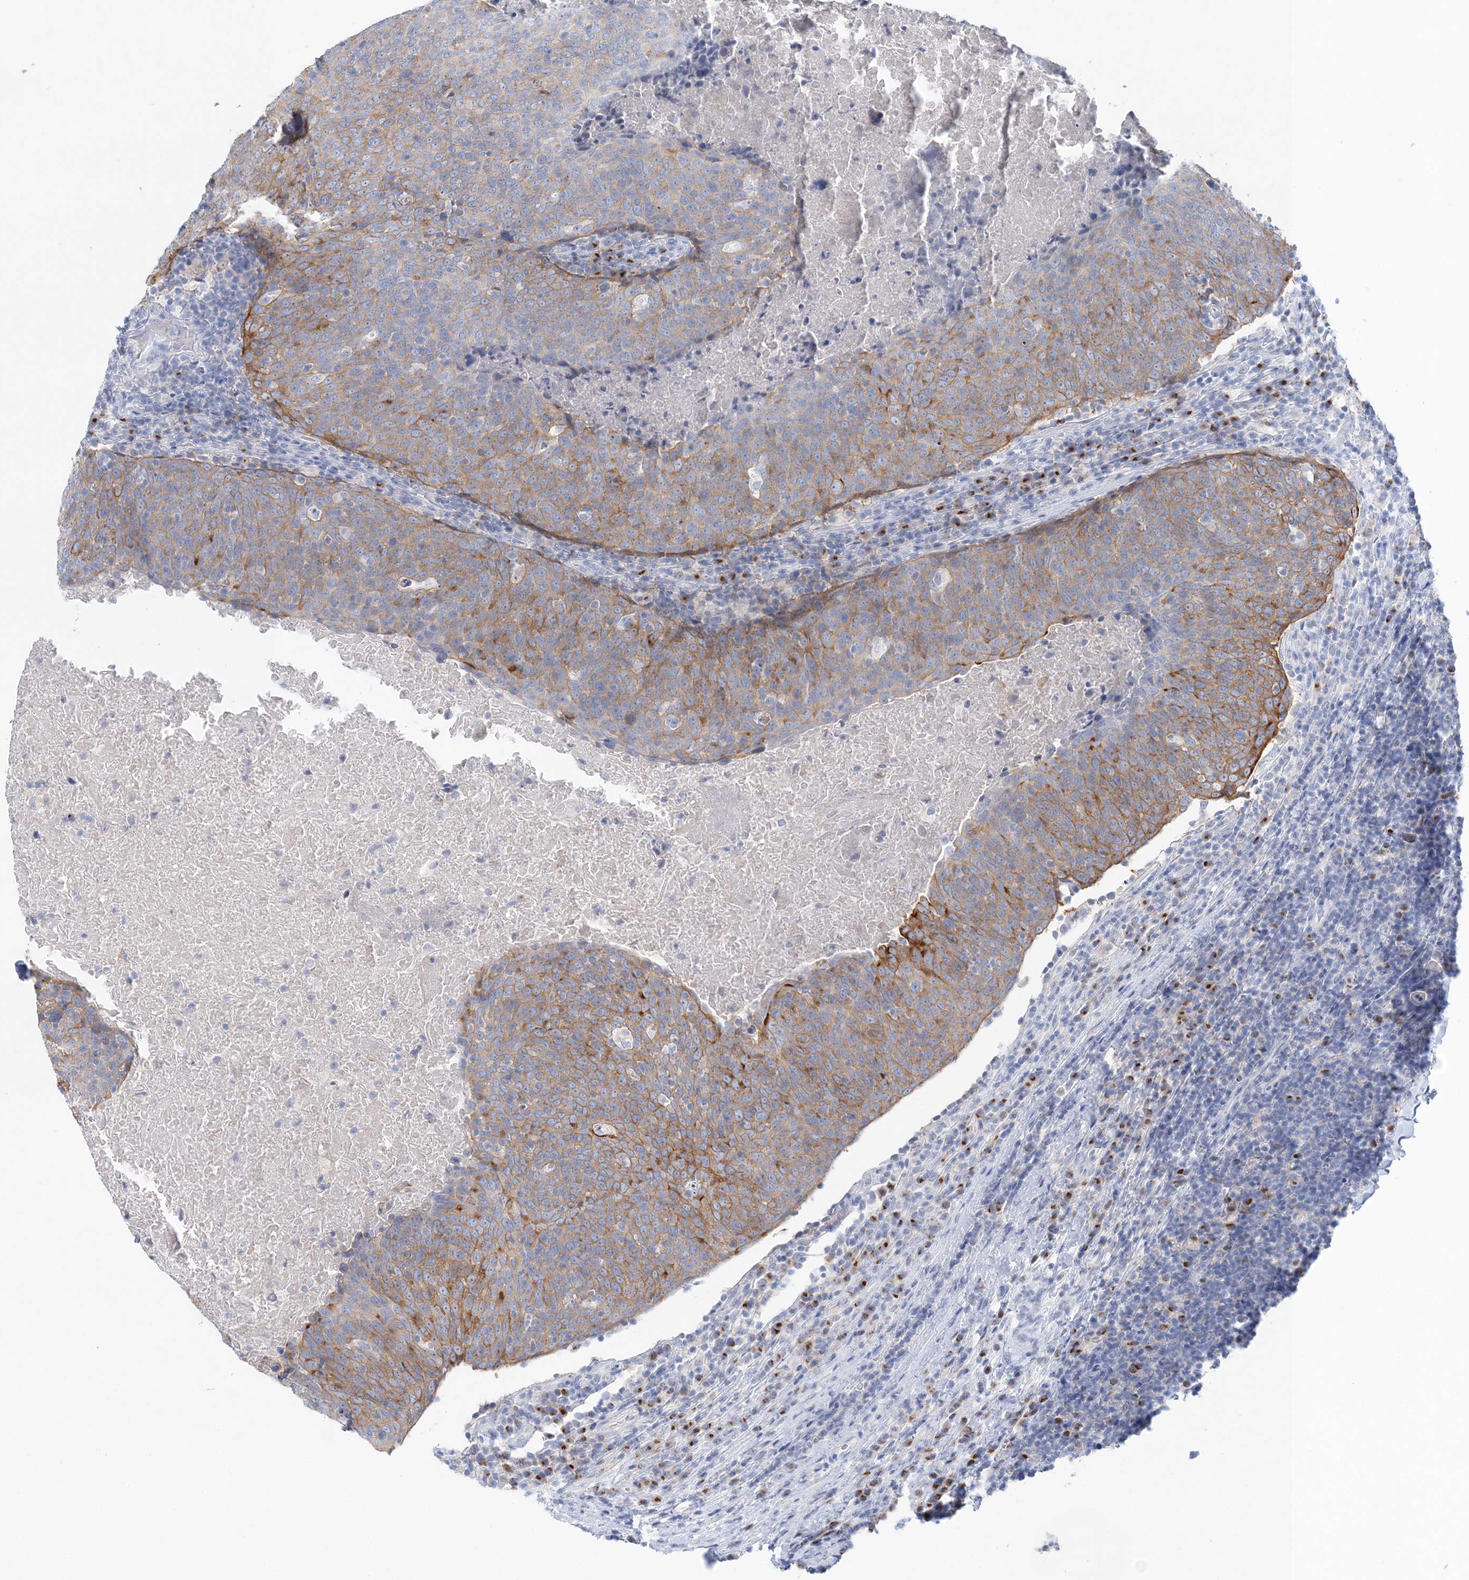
{"staining": {"intensity": "moderate", "quantity": "25%-75%", "location": "cytoplasmic/membranous"}, "tissue": "head and neck cancer", "cell_type": "Tumor cells", "image_type": "cancer", "snomed": [{"axis": "morphology", "description": "Squamous cell carcinoma, NOS"}, {"axis": "morphology", "description": "Squamous cell carcinoma, metastatic, NOS"}, {"axis": "topography", "description": "Lymph node"}, {"axis": "topography", "description": "Head-Neck"}], "caption": "There is medium levels of moderate cytoplasmic/membranous positivity in tumor cells of metastatic squamous cell carcinoma (head and neck), as demonstrated by immunohistochemical staining (brown color).", "gene": "SLC5A6", "patient": {"sex": "male", "age": 62}}